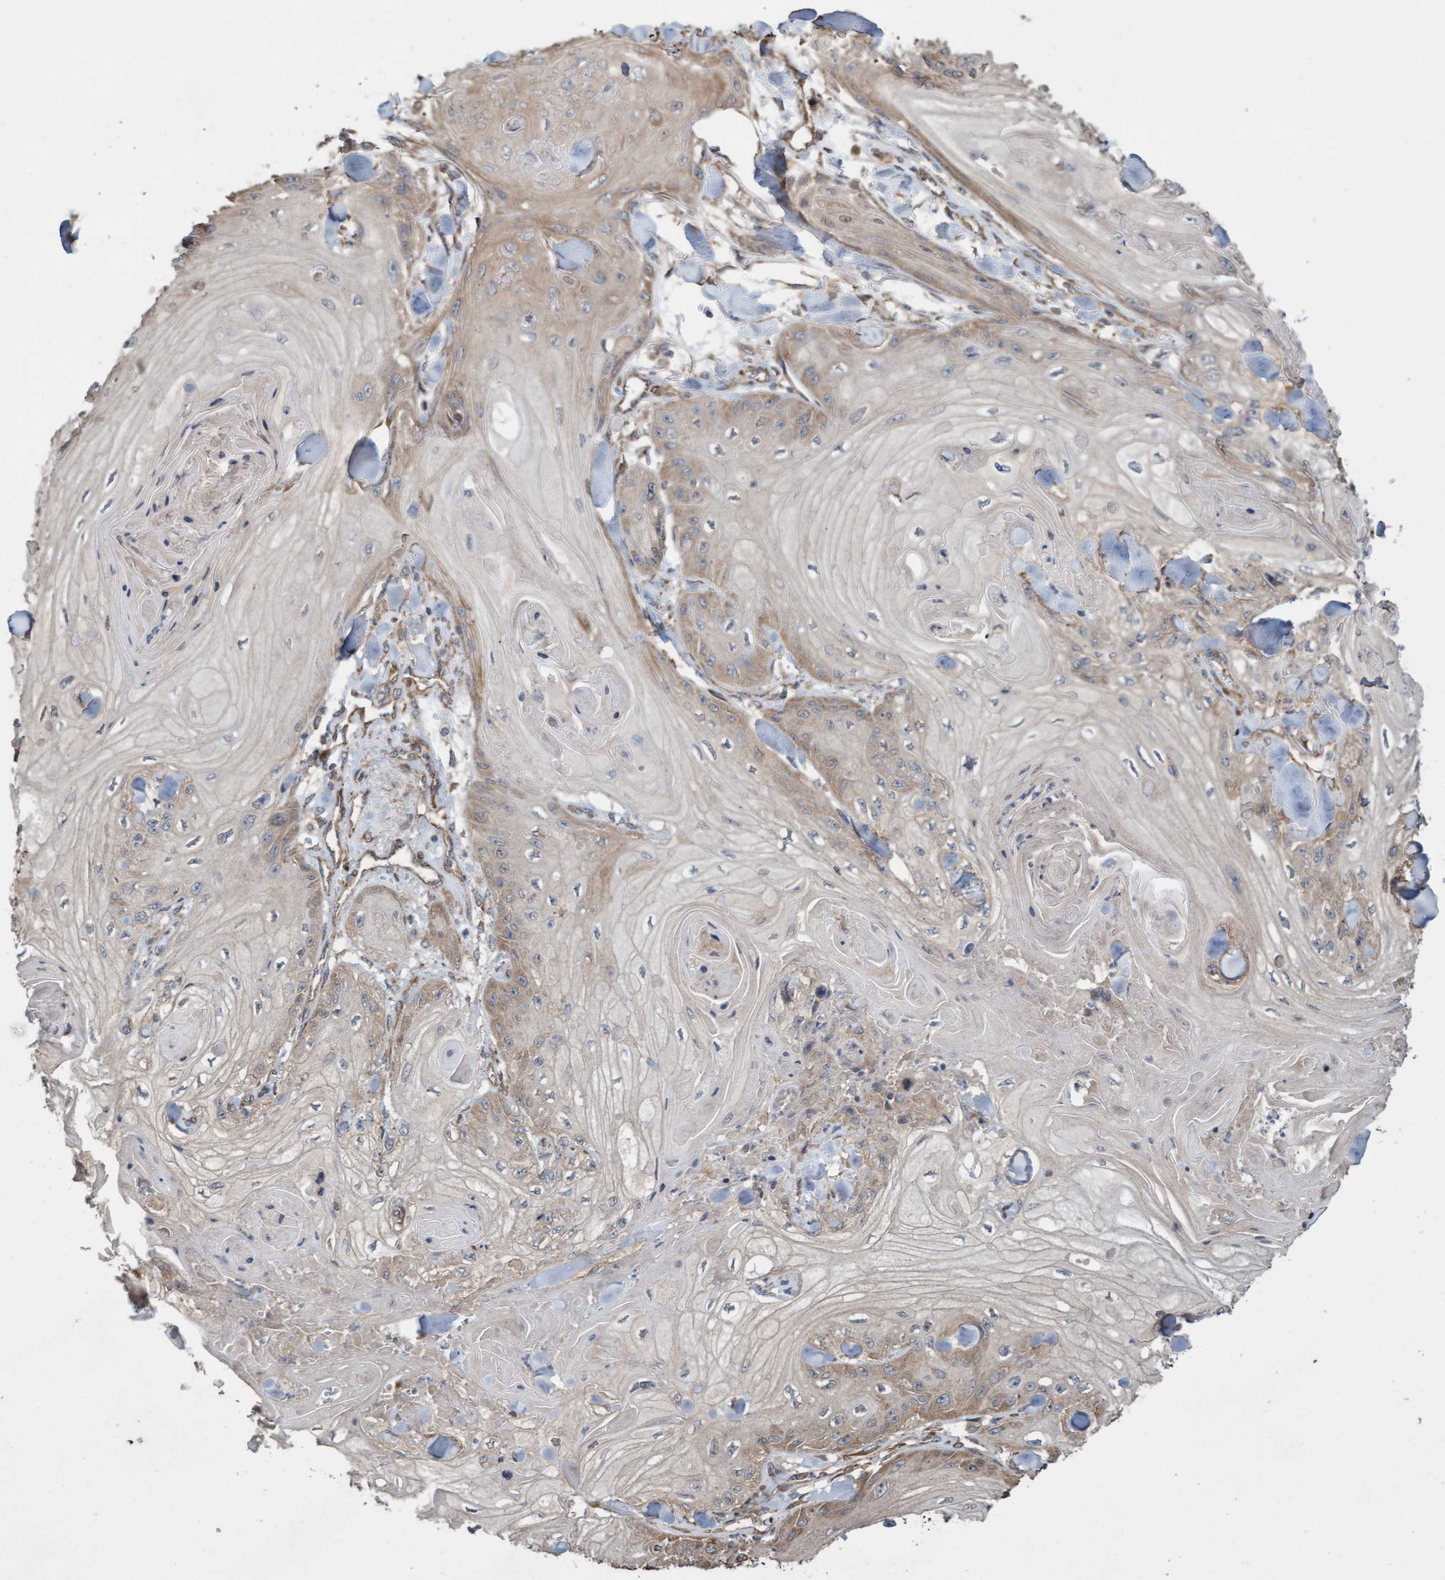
{"staining": {"intensity": "moderate", "quantity": ">75%", "location": "cytoplasmic/membranous"}, "tissue": "skin cancer", "cell_type": "Tumor cells", "image_type": "cancer", "snomed": [{"axis": "morphology", "description": "Squamous cell carcinoma, NOS"}, {"axis": "topography", "description": "Skin"}], "caption": "This histopathology image exhibits skin squamous cell carcinoma stained with immunohistochemistry to label a protein in brown. The cytoplasmic/membranous of tumor cells show moderate positivity for the protein. Nuclei are counter-stained blue.", "gene": "CDC42EP4", "patient": {"sex": "male", "age": 74}}